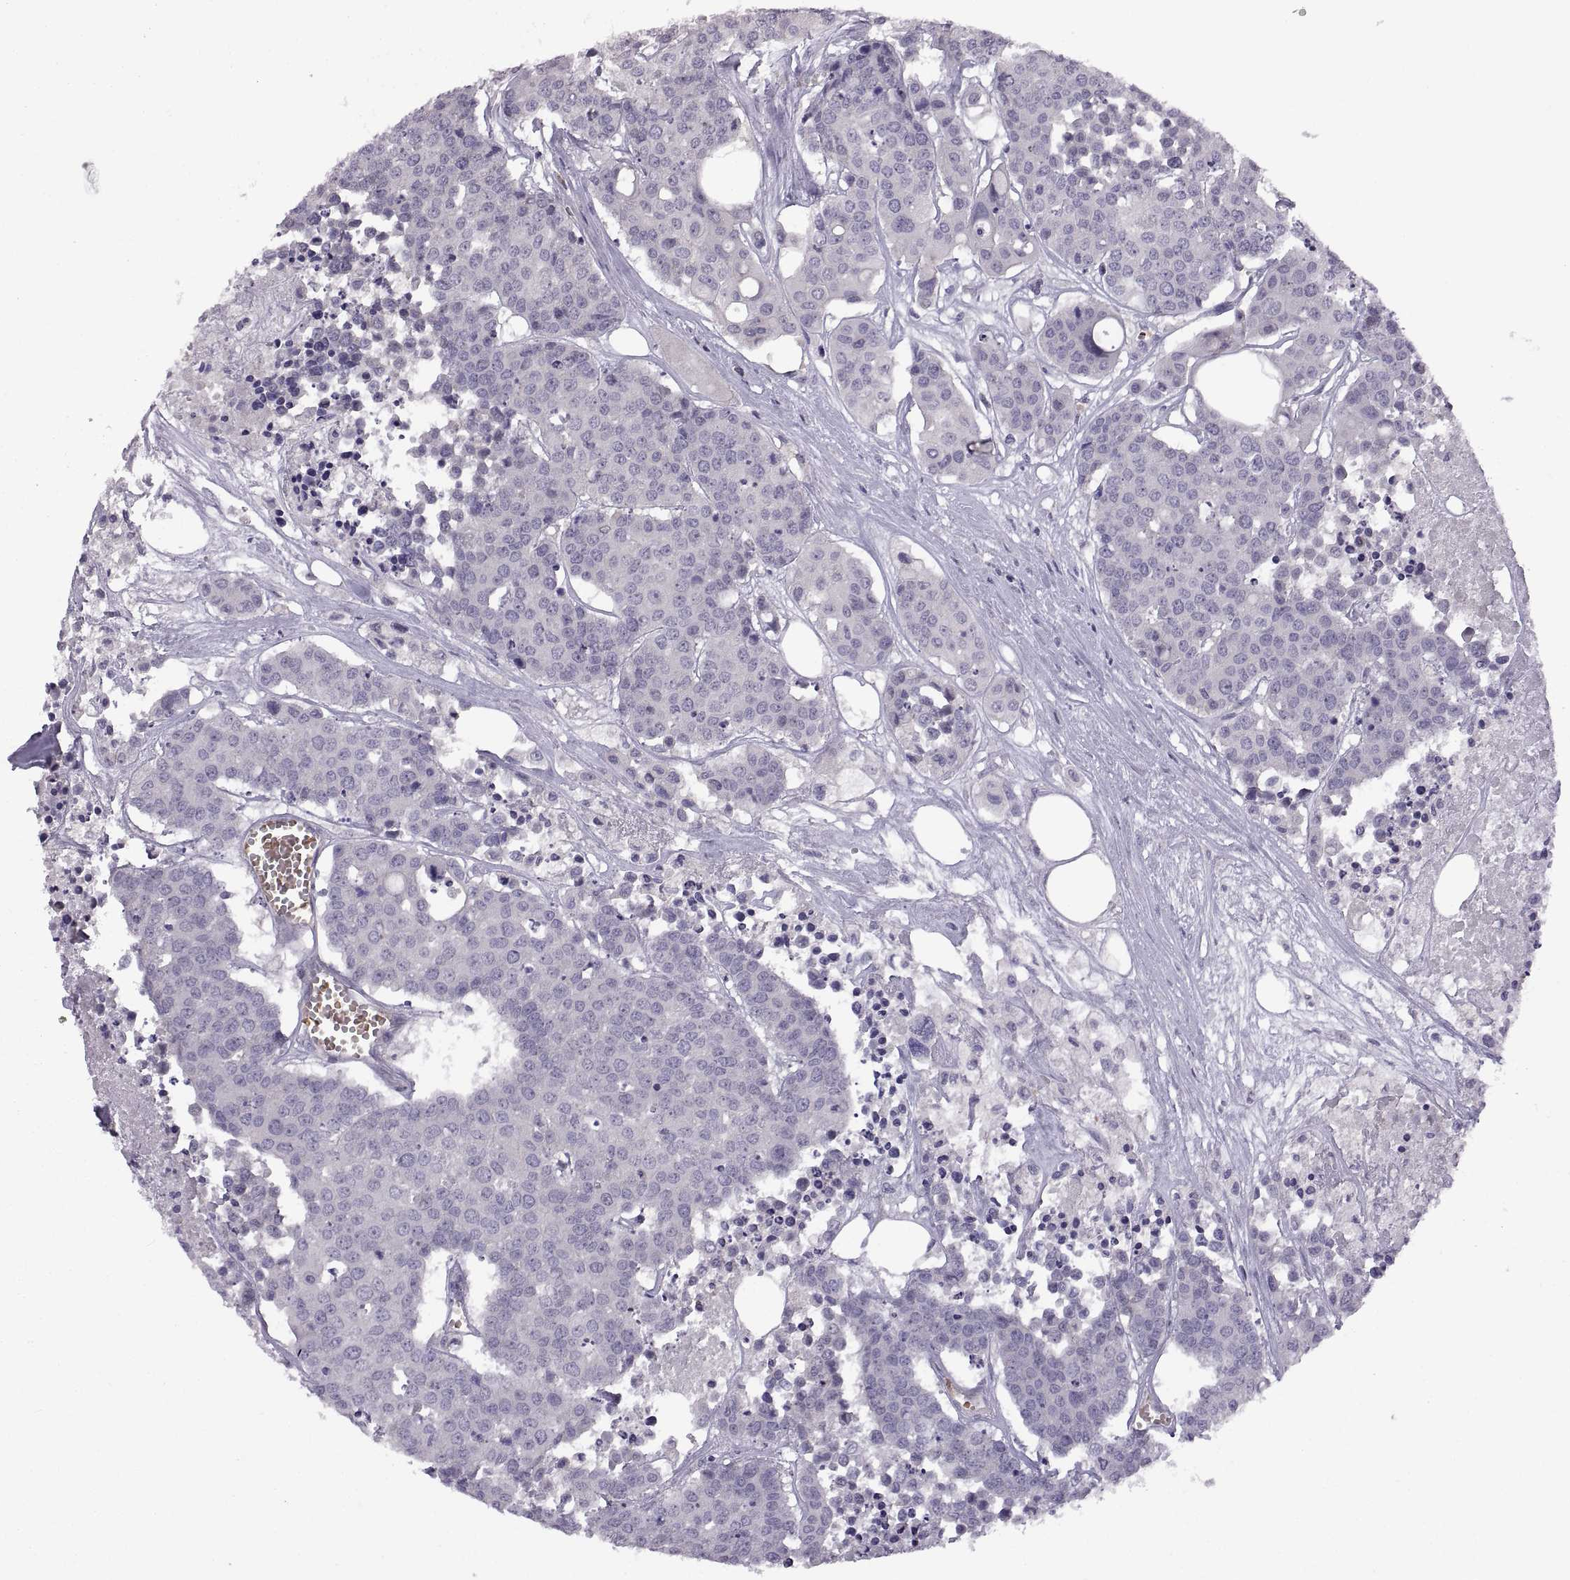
{"staining": {"intensity": "negative", "quantity": "none", "location": "none"}, "tissue": "carcinoid", "cell_type": "Tumor cells", "image_type": "cancer", "snomed": [{"axis": "morphology", "description": "Carcinoid, malignant, NOS"}, {"axis": "topography", "description": "Colon"}], "caption": "Immunohistochemical staining of human carcinoid (malignant) displays no significant expression in tumor cells.", "gene": "MEIOC", "patient": {"sex": "male", "age": 81}}